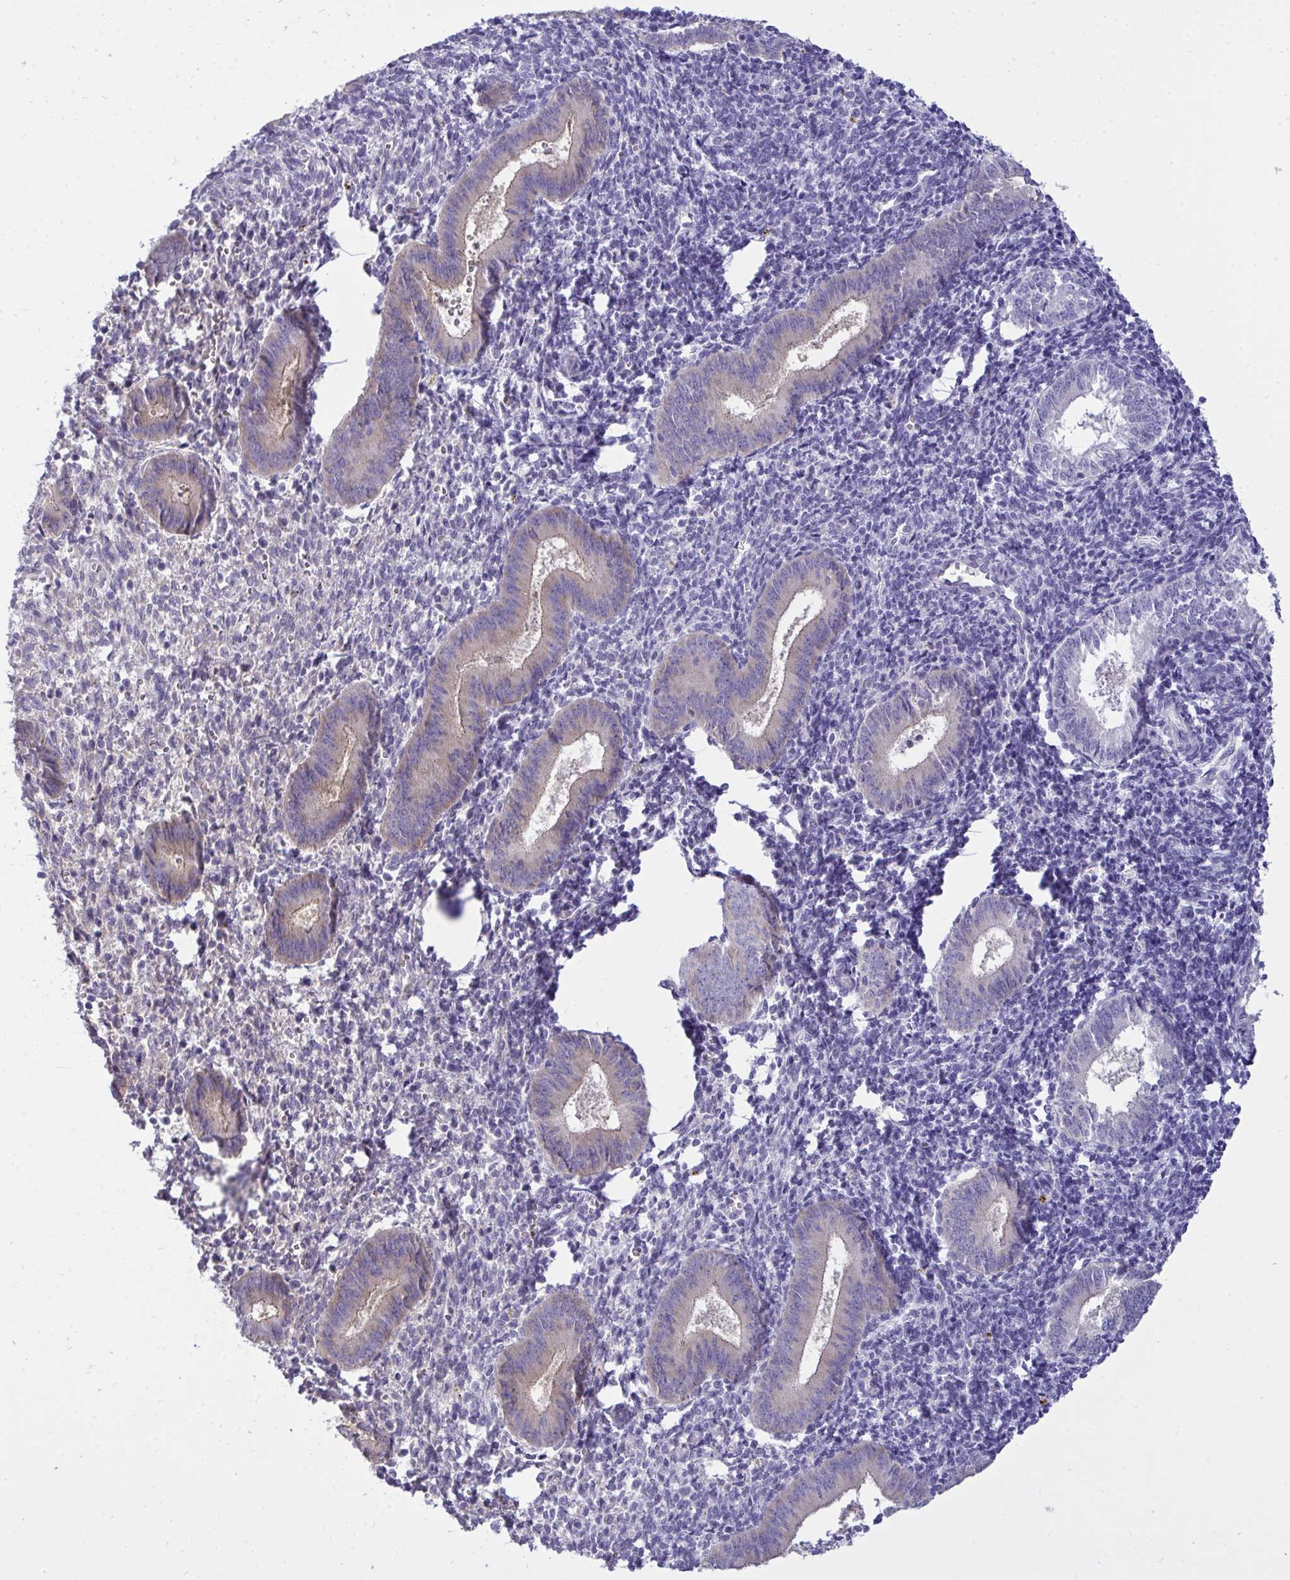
{"staining": {"intensity": "negative", "quantity": "none", "location": "none"}, "tissue": "endometrium", "cell_type": "Cells in endometrial stroma", "image_type": "normal", "snomed": [{"axis": "morphology", "description": "Normal tissue, NOS"}, {"axis": "topography", "description": "Endometrium"}], "caption": "DAB (3,3'-diaminobenzidine) immunohistochemical staining of normal human endometrium reveals no significant expression in cells in endometrial stroma.", "gene": "VGLL3", "patient": {"sex": "female", "age": 25}}